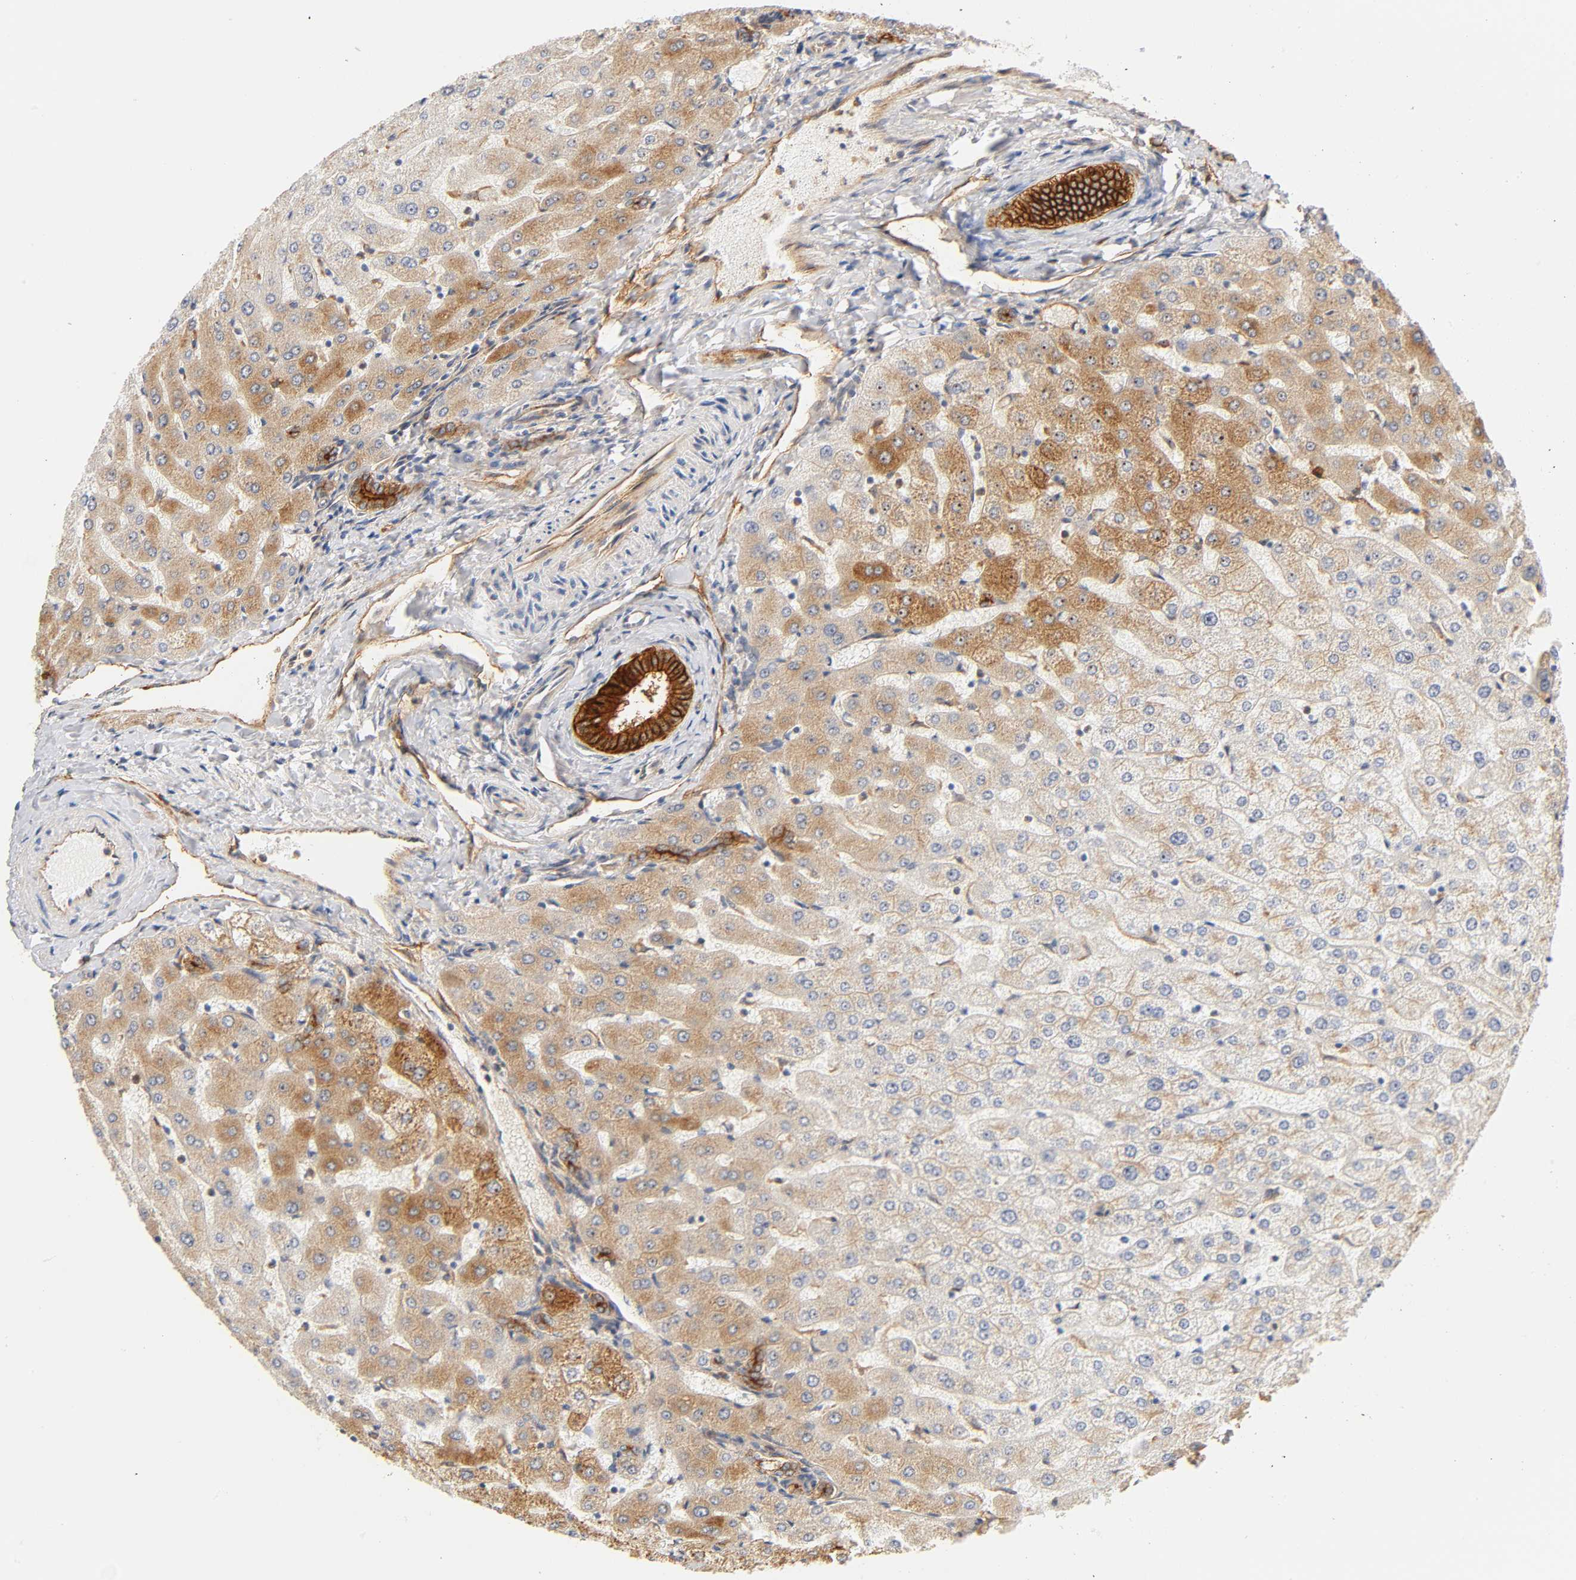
{"staining": {"intensity": "moderate", "quantity": ">75%", "location": "cytoplasmic/membranous"}, "tissue": "liver", "cell_type": "Cholangiocytes", "image_type": "normal", "snomed": [{"axis": "morphology", "description": "Normal tissue, NOS"}, {"axis": "morphology", "description": "Fibrosis, NOS"}, {"axis": "topography", "description": "Liver"}], "caption": "Immunohistochemical staining of normal liver demonstrates >75% levels of moderate cytoplasmic/membranous protein positivity in about >75% of cholangiocytes. The protein of interest is stained brown, and the nuclei are stained in blue (DAB IHC with brightfield microscopy, high magnification).", "gene": "PLD1", "patient": {"sex": "female", "age": 29}}